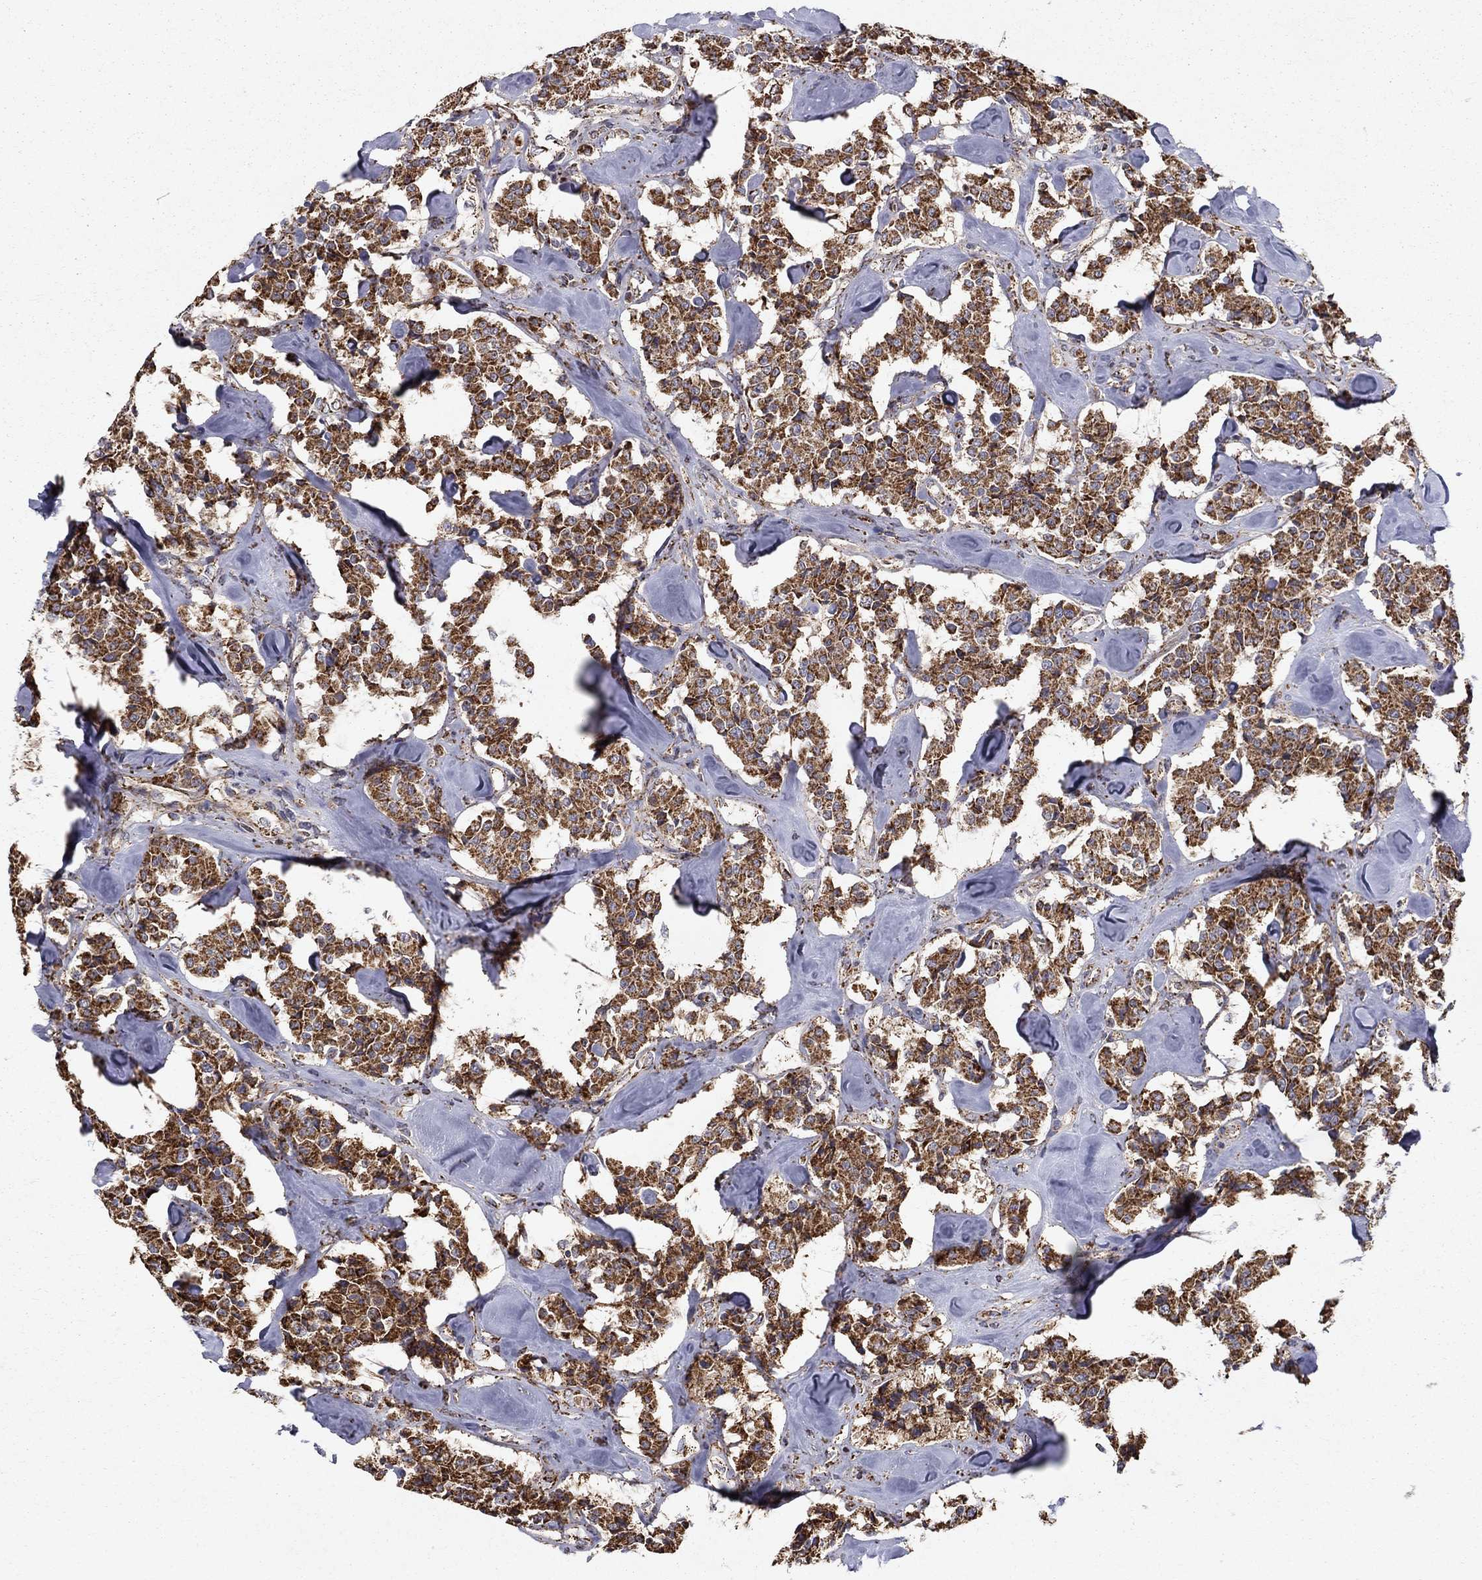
{"staining": {"intensity": "strong", "quantity": ">75%", "location": "cytoplasmic/membranous"}, "tissue": "carcinoid", "cell_type": "Tumor cells", "image_type": "cancer", "snomed": [{"axis": "morphology", "description": "Carcinoid, malignant, NOS"}, {"axis": "topography", "description": "Pancreas"}], "caption": "Human carcinoid stained for a protein (brown) displays strong cytoplasmic/membranous positive staining in approximately >75% of tumor cells.", "gene": "NDUFS8", "patient": {"sex": "male", "age": 41}}